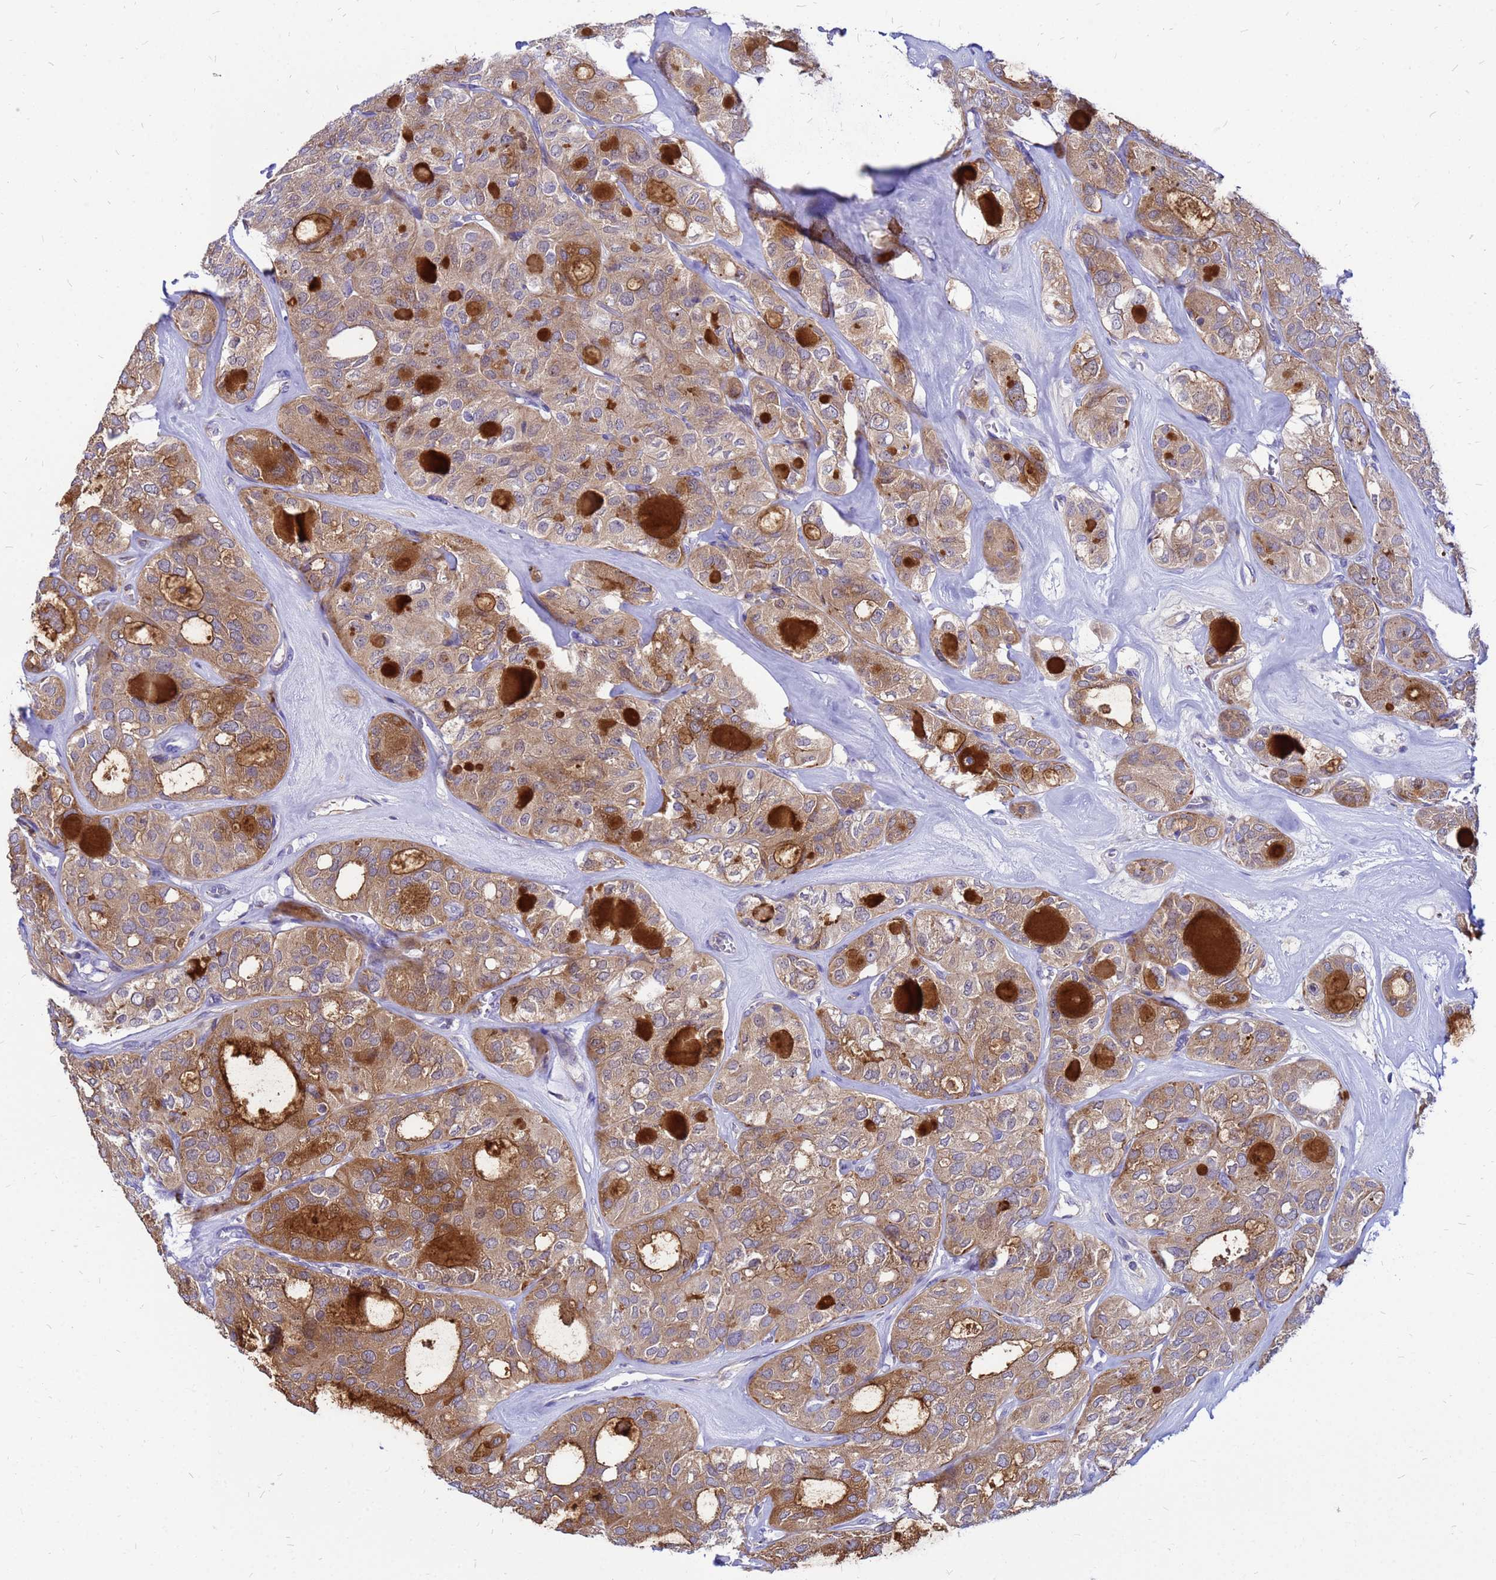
{"staining": {"intensity": "moderate", "quantity": ">75%", "location": "cytoplasmic/membranous"}, "tissue": "thyroid cancer", "cell_type": "Tumor cells", "image_type": "cancer", "snomed": [{"axis": "morphology", "description": "Follicular adenoma carcinoma, NOS"}, {"axis": "topography", "description": "Thyroid gland"}], "caption": "Immunohistochemistry (IHC) histopathology image of human thyroid cancer stained for a protein (brown), which displays medium levels of moderate cytoplasmic/membranous staining in about >75% of tumor cells.", "gene": "FHIP1A", "patient": {"sex": "male", "age": 75}}